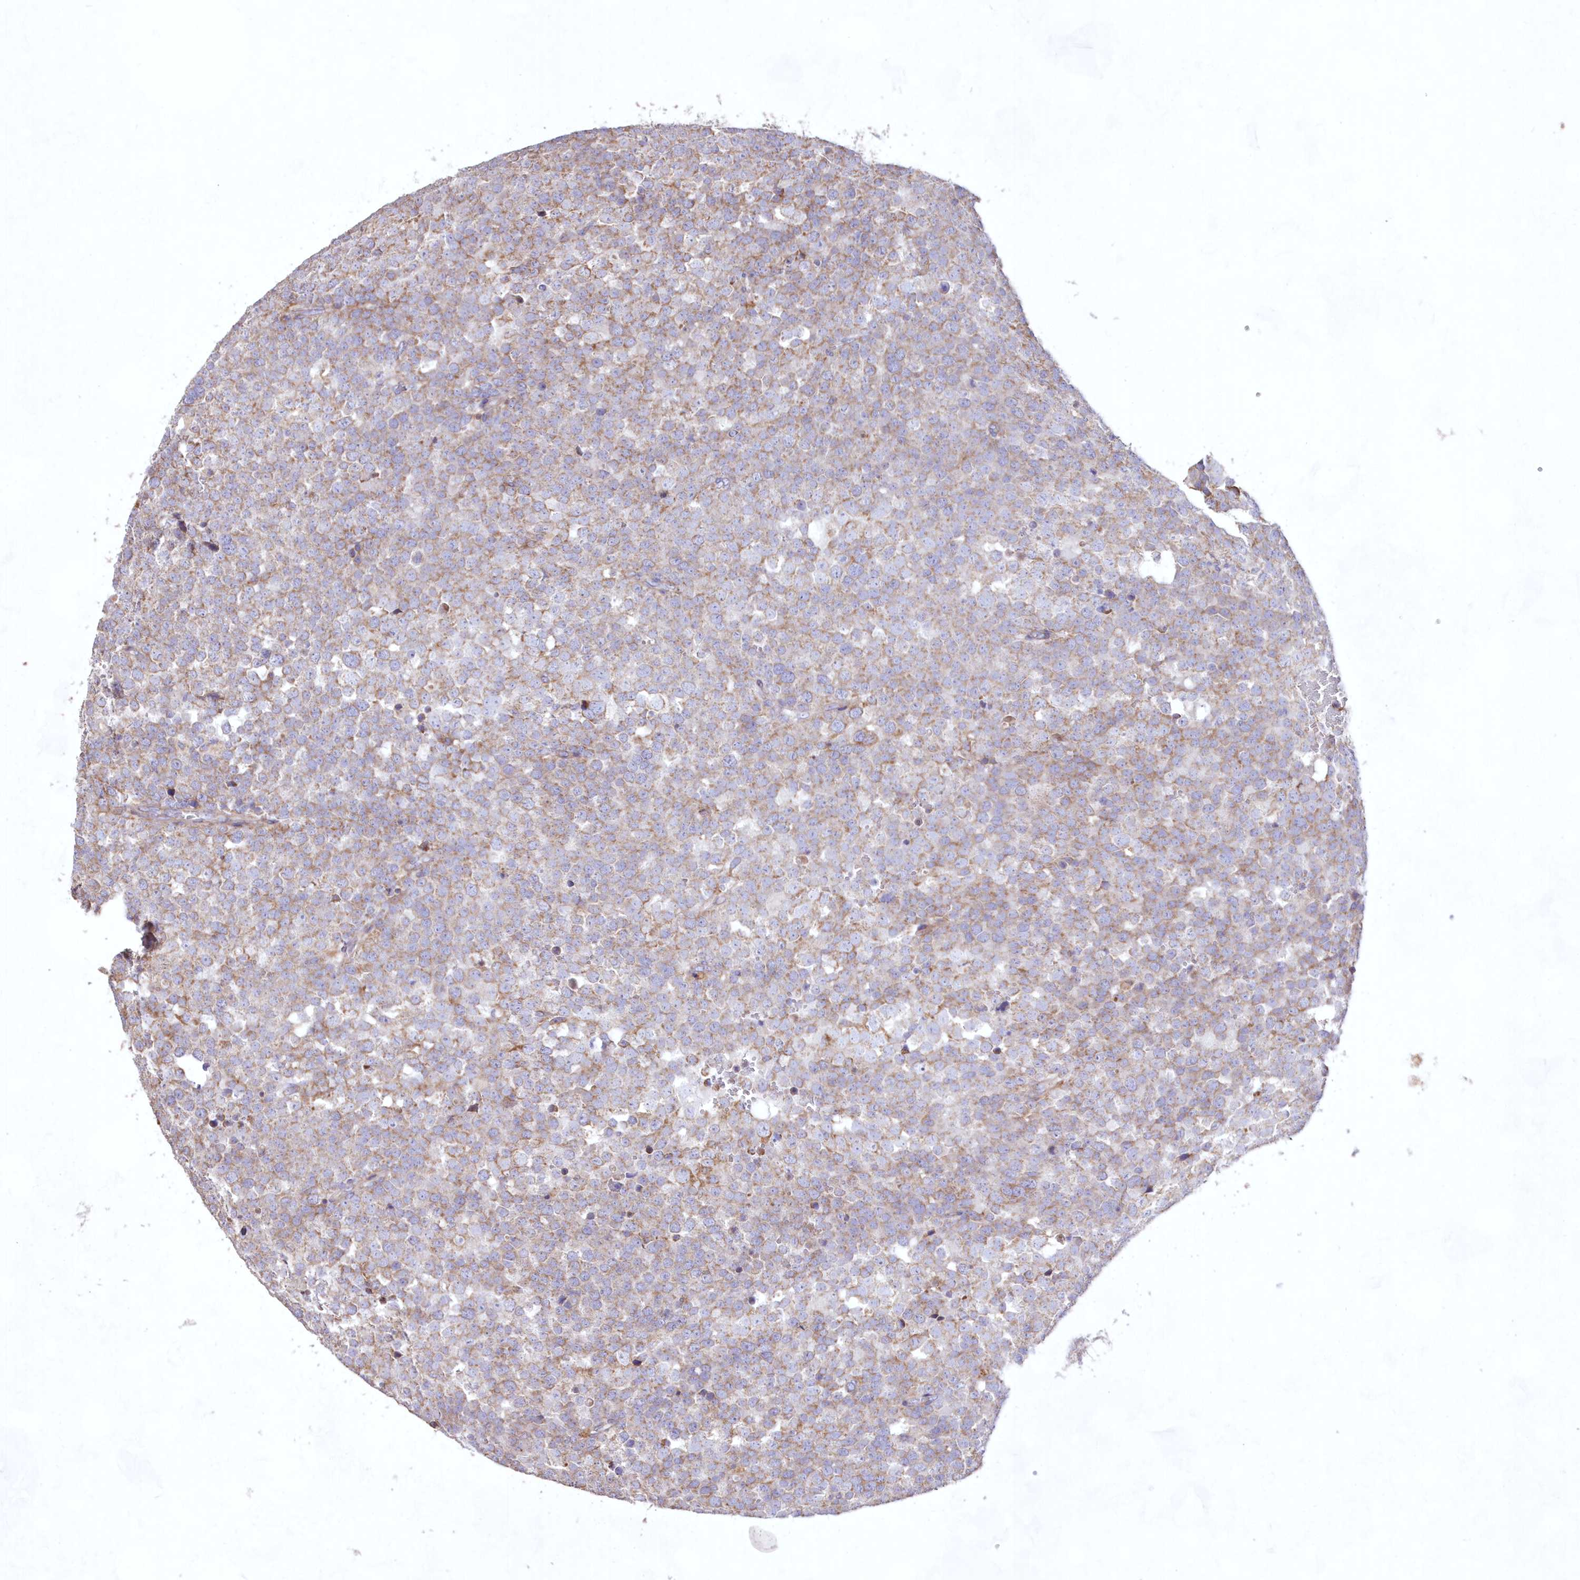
{"staining": {"intensity": "weak", "quantity": ">75%", "location": "cytoplasmic/membranous"}, "tissue": "testis cancer", "cell_type": "Tumor cells", "image_type": "cancer", "snomed": [{"axis": "morphology", "description": "Seminoma, NOS"}, {"axis": "topography", "description": "Testis"}], "caption": "Immunohistochemistry histopathology image of human seminoma (testis) stained for a protein (brown), which shows low levels of weak cytoplasmic/membranous expression in approximately >75% of tumor cells.", "gene": "HADHB", "patient": {"sex": "male", "age": 71}}